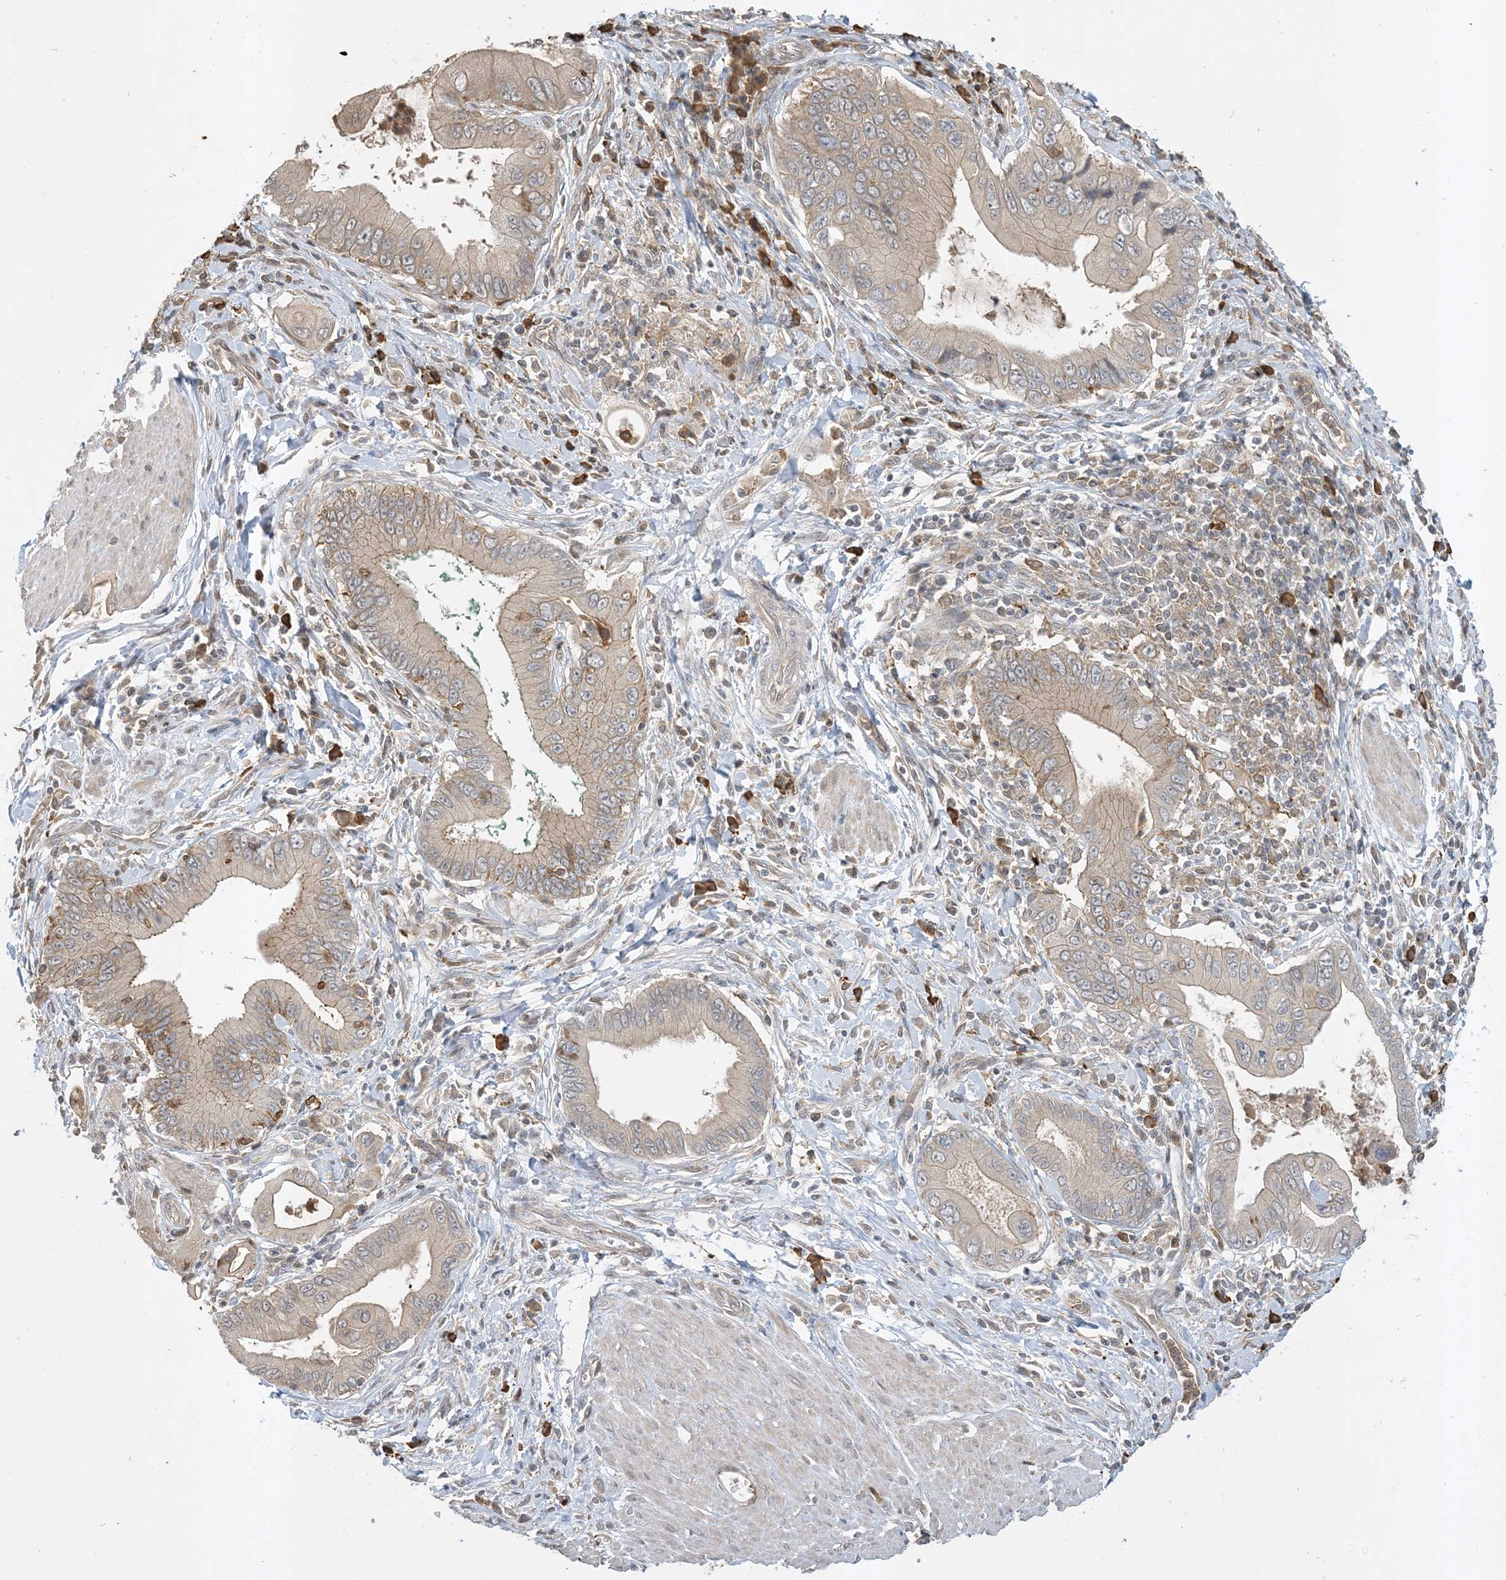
{"staining": {"intensity": "weak", "quantity": "25%-75%", "location": "cytoplasmic/membranous"}, "tissue": "pancreatic cancer", "cell_type": "Tumor cells", "image_type": "cancer", "snomed": [{"axis": "morphology", "description": "Adenocarcinoma, NOS"}, {"axis": "topography", "description": "Pancreas"}], "caption": "A low amount of weak cytoplasmic/membranous staining is present in approximately 25%-75% of tumor cells in adenocarcinoma (pancreatic) tissue.", "gene": "TMSB4X", "patient": {"sex": "male", "age": 78}}